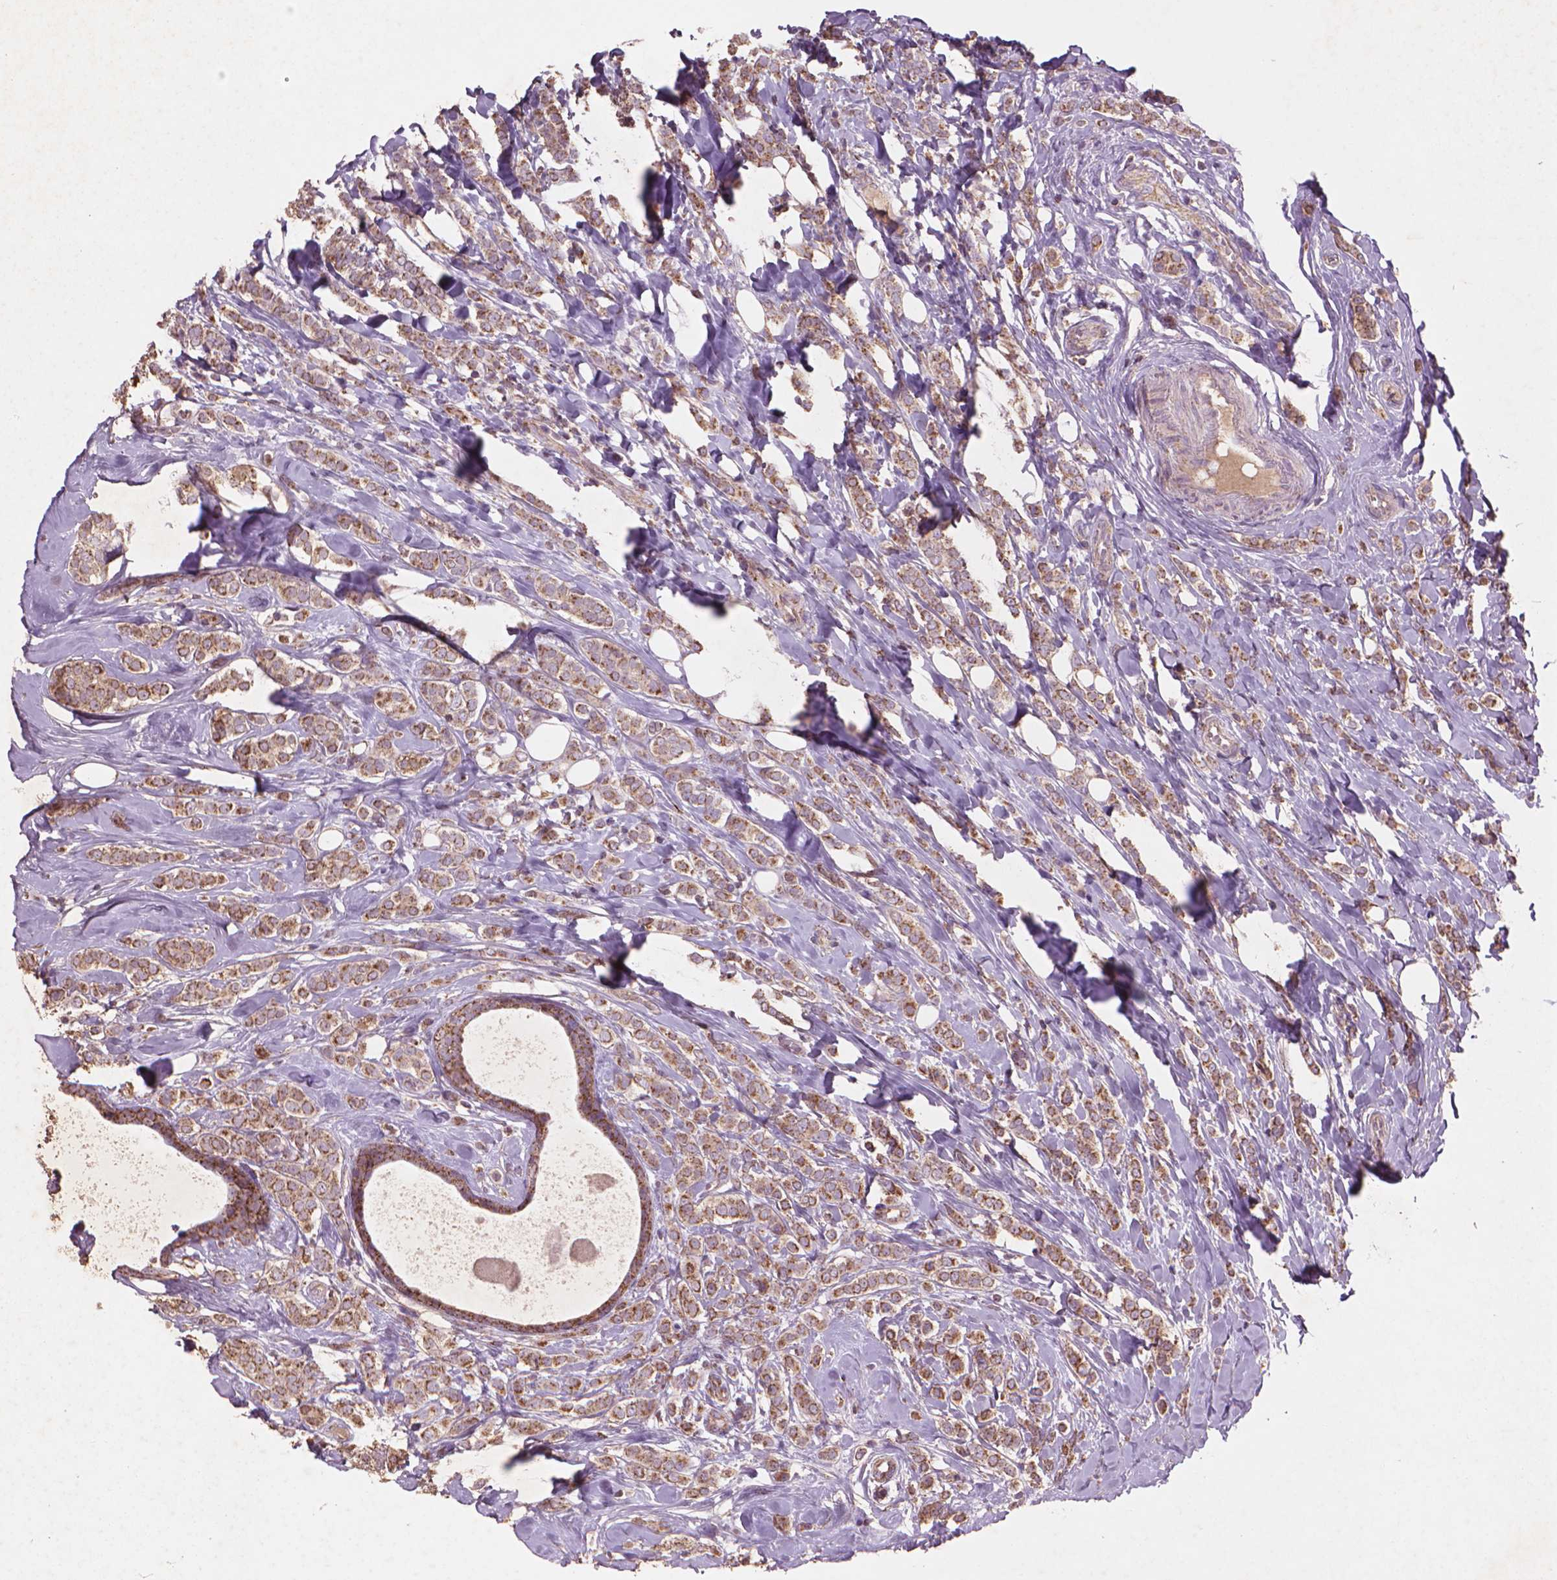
{"staining": {"intensity": "moderate", "quantity": ">75%", "location": "cytoplasmic/membranous"}, "tissue": "breast cancer", "cell_type": "Tumor cells", "image_type": "cancer", "snomed": [{"axis": "morphology", "description": "Lobular carcinoma"}, {"axis": "topography", "description": "Breast"}], "caption": "Immunohistochemistry (IHC) of breast cancer (lobular carcinoma) shows medium levels of moderate cytoplasmic/membranous staining in about >75% of tumor cells. The staining was performed using DAB to visualize the protein expression in brown, while the nuclei were stained in blue with hematoxylin (Magnification: 20x).", "gene": "NLRX1", "patient": {"sex": "female", "age": 49}}